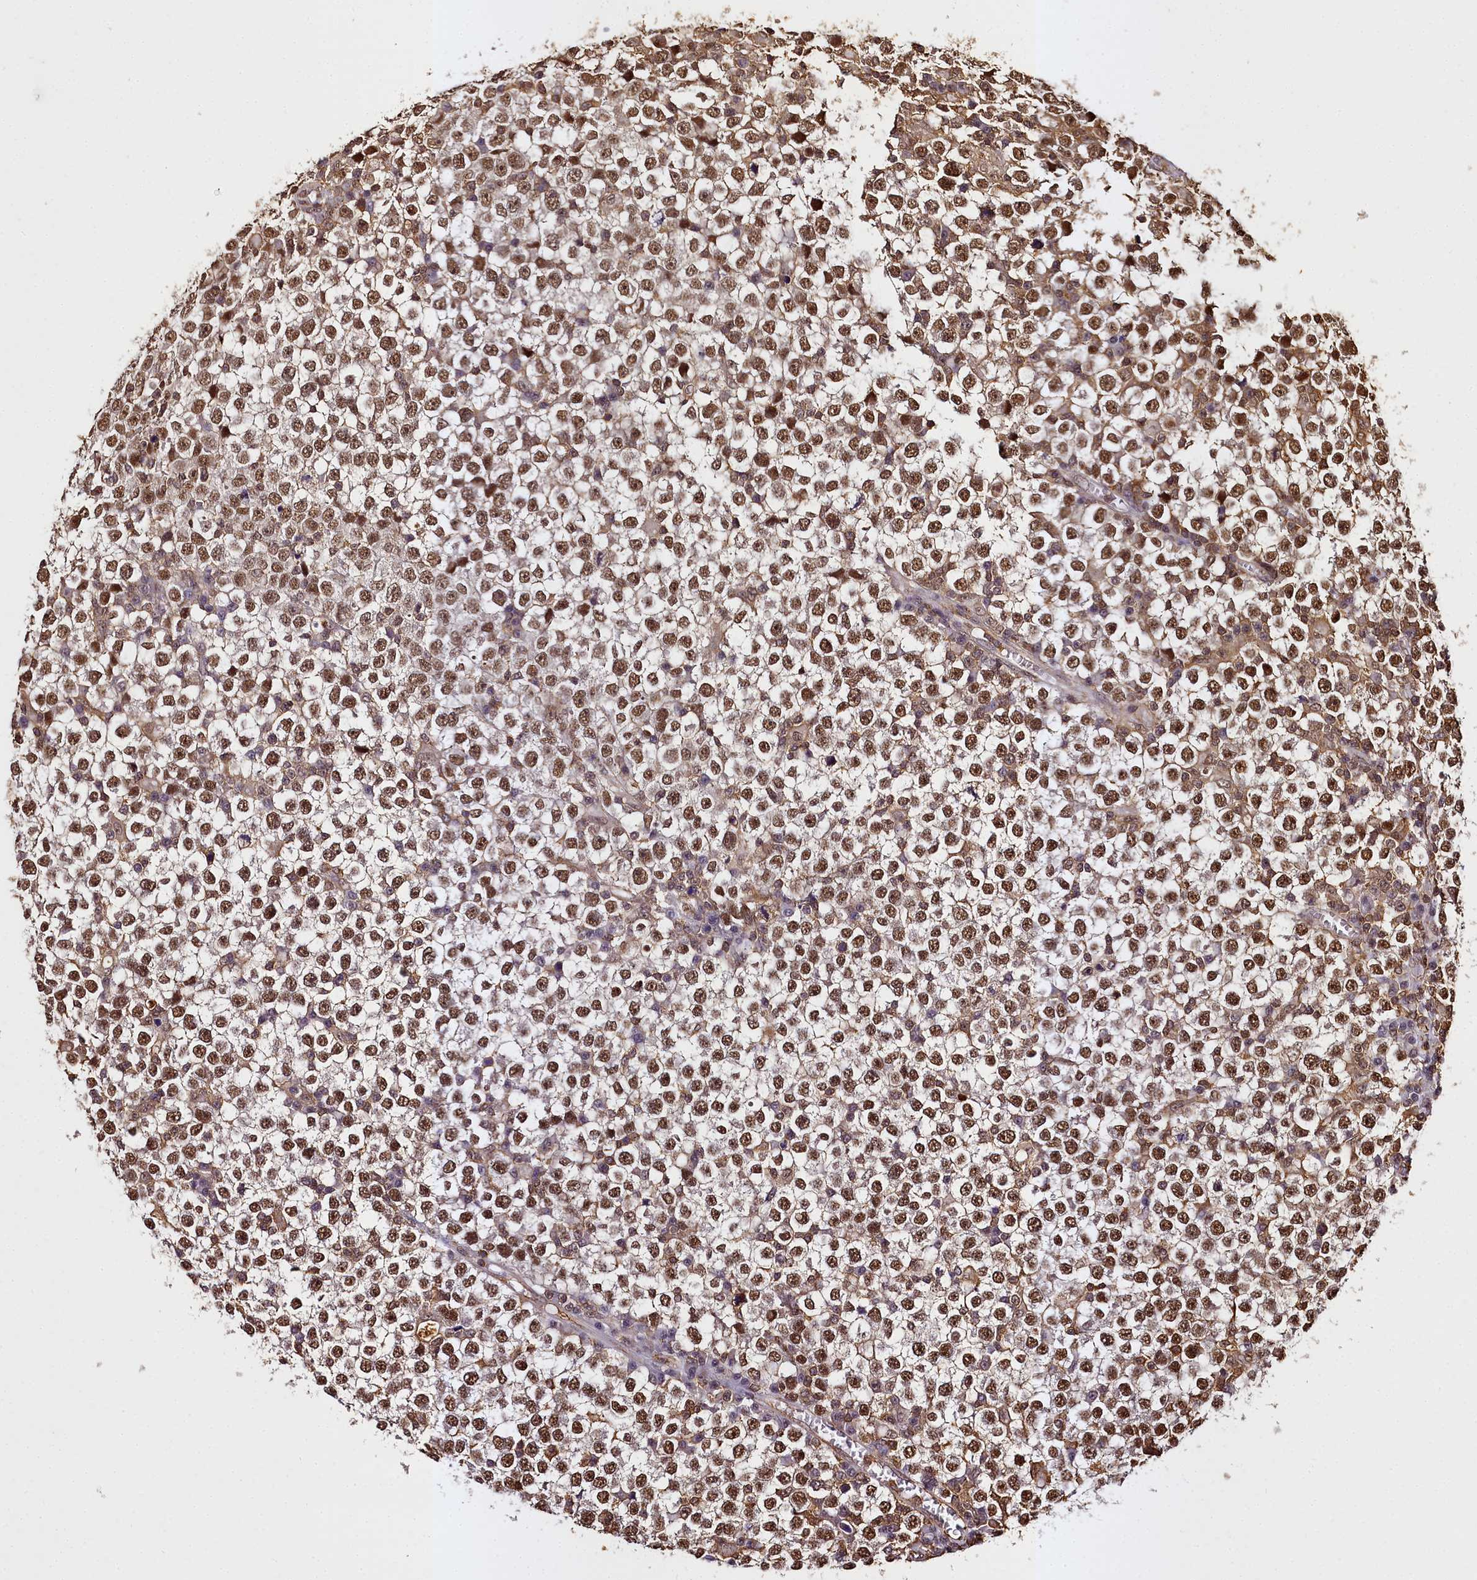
{"staining": {"intensity": "moderate", "quantity": ">75%", "location": "nuclear"}, "tissue": "testis cancer", "cell_type": "Tumor cells", "image_type": "cancer", "snomed": [{"axis": "morphology", "description": "Seminoma, NOS"}, {"axis": "topography", "description": "Testis"}], "caption": "An immunohistochemistry micrograph of neoplastic tissue is shown. Protein staining in brown shows moderate nuclear positivity in seminoma (testis) within tumor cells. Ihc stains the protein of interest in brown and the nuclei are stained blue.", "gene": "PPP4C", "patient": {"sex": "male", "age": 65}}